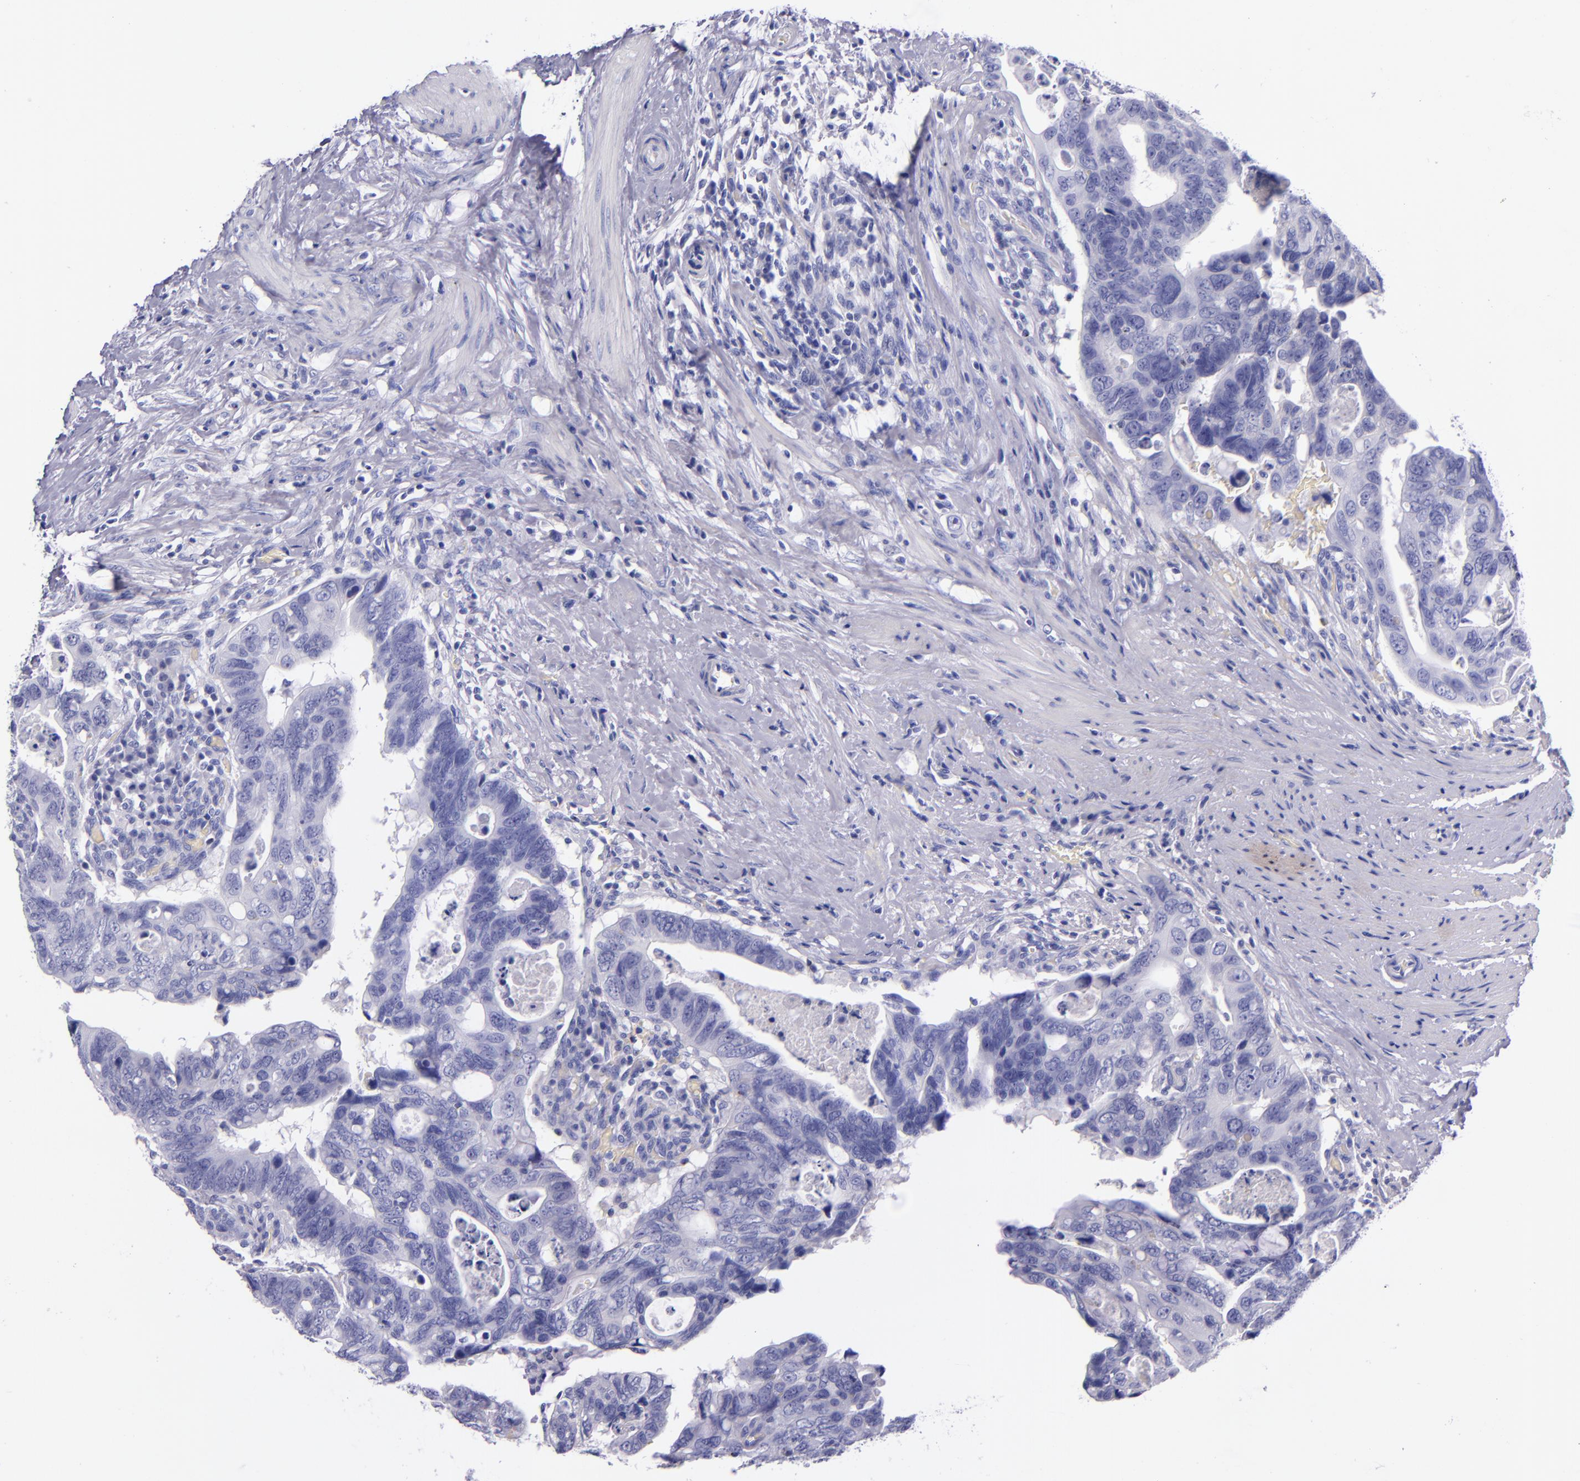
{"staining": {"intensity": "negative", "quantity": "none", "location": "none"}, "tissue": "colorectal cancer", "cell_type": "Tumor cells", "image_type": "cancer", "snomed": [{"axis": "morphology", "description": "Adenocarcinoma, NOS"}, {"axis": "topography", "description": "Rectum"}], "caption": "This is a image of IHC staining of colorectal adenocarcinoma, which shows no positivity in tumor cells. (DAB immunohistochemistry (IHC) visualized using brightfield microscopy, high magnification).", "gene": "LAG3", "patient": {"sex": "male", "age": 53}}